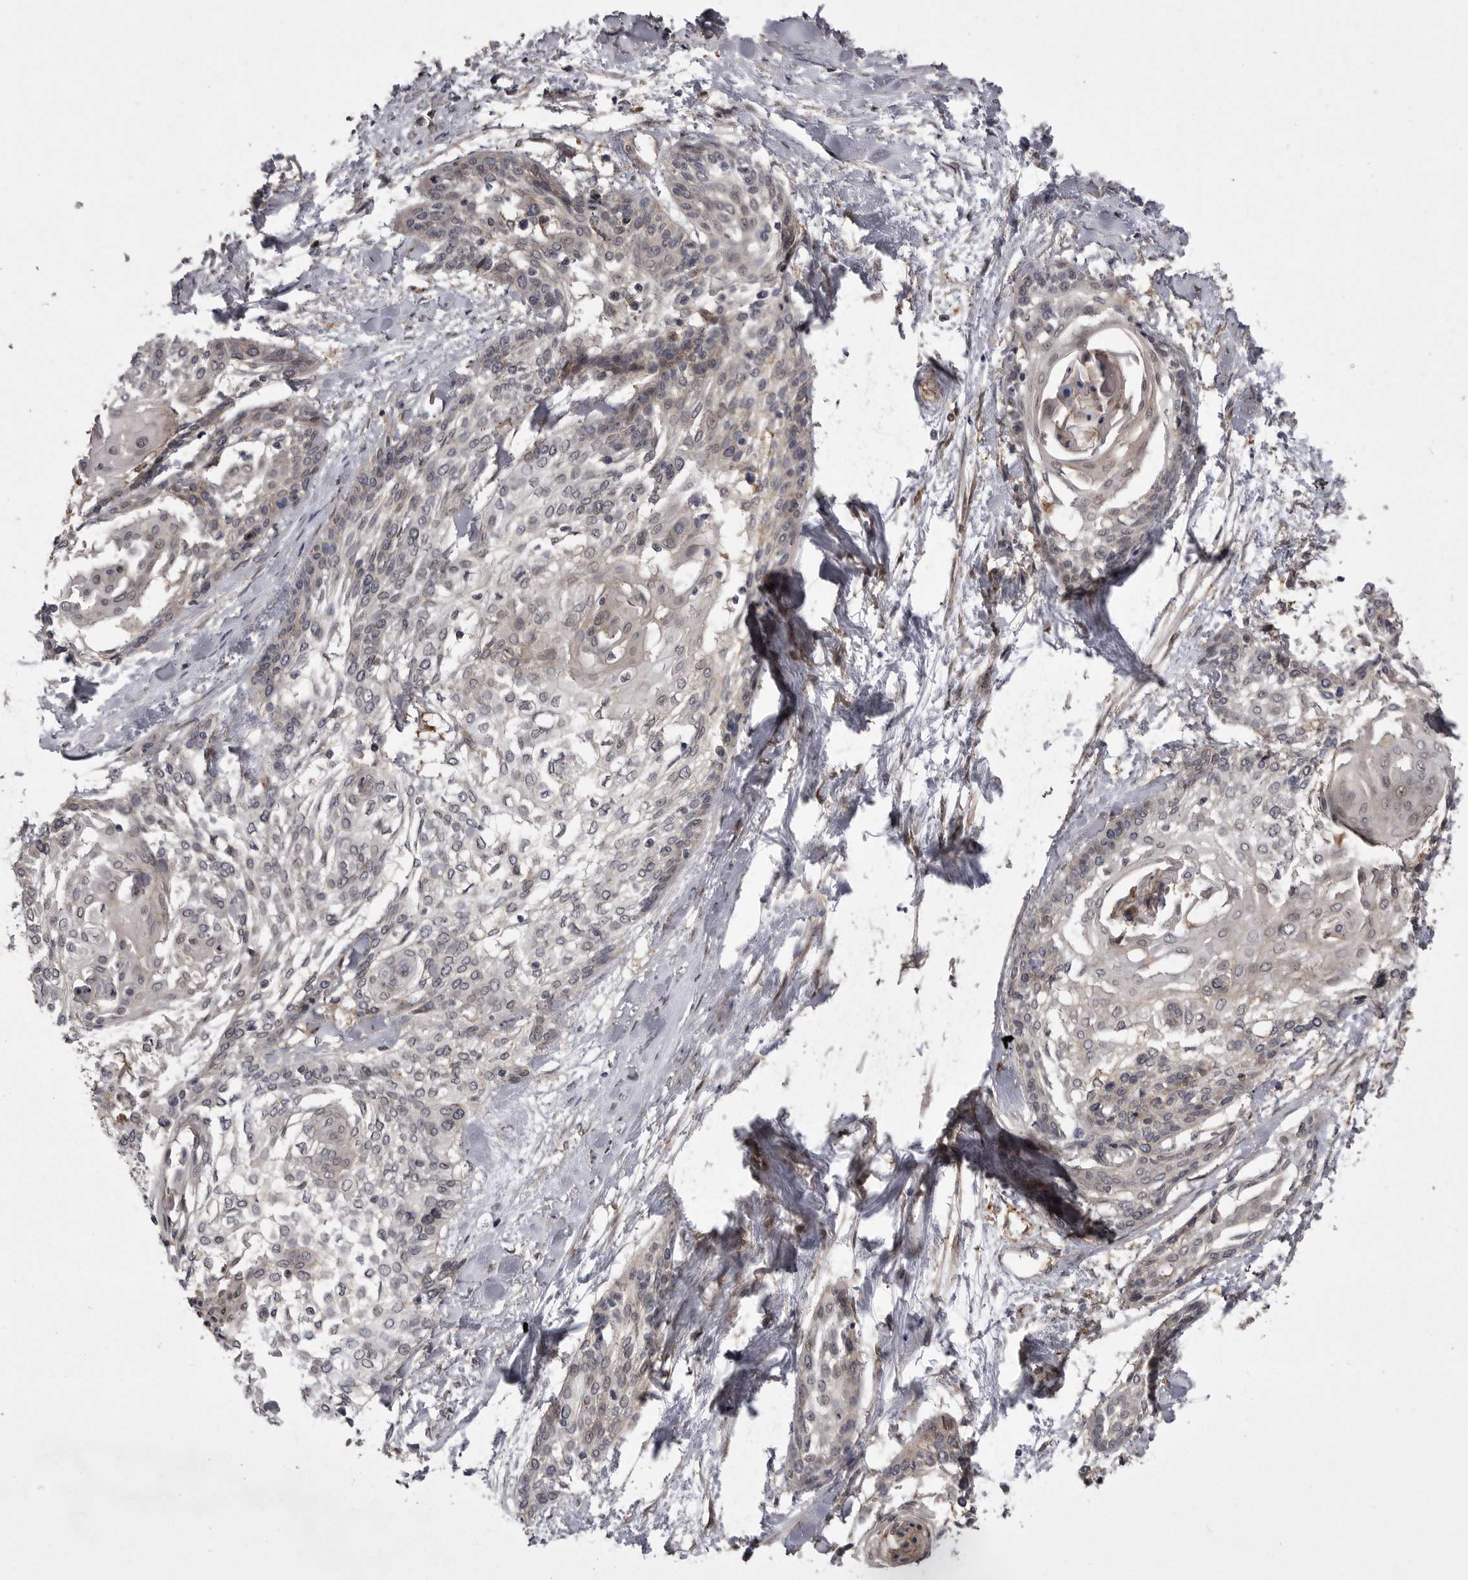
{"staining": {"intensity": "negative", "quantity": "none", "location": "none"}, "tissue": "cervical cancer", "cell_type": "Tumor cells", "image_type": "cancer", "snomed": [{"axis": "morphology", "description": "Squamous cell carcinoma, NOS"}, {"axis": "topography", "description": "Cervix"}], "caption": "Micrograph shows no significant protein positivity in tumor cells of cervical cancer.", "gene": "ABL1", "patient": {"sex": "female", "age": 57}}